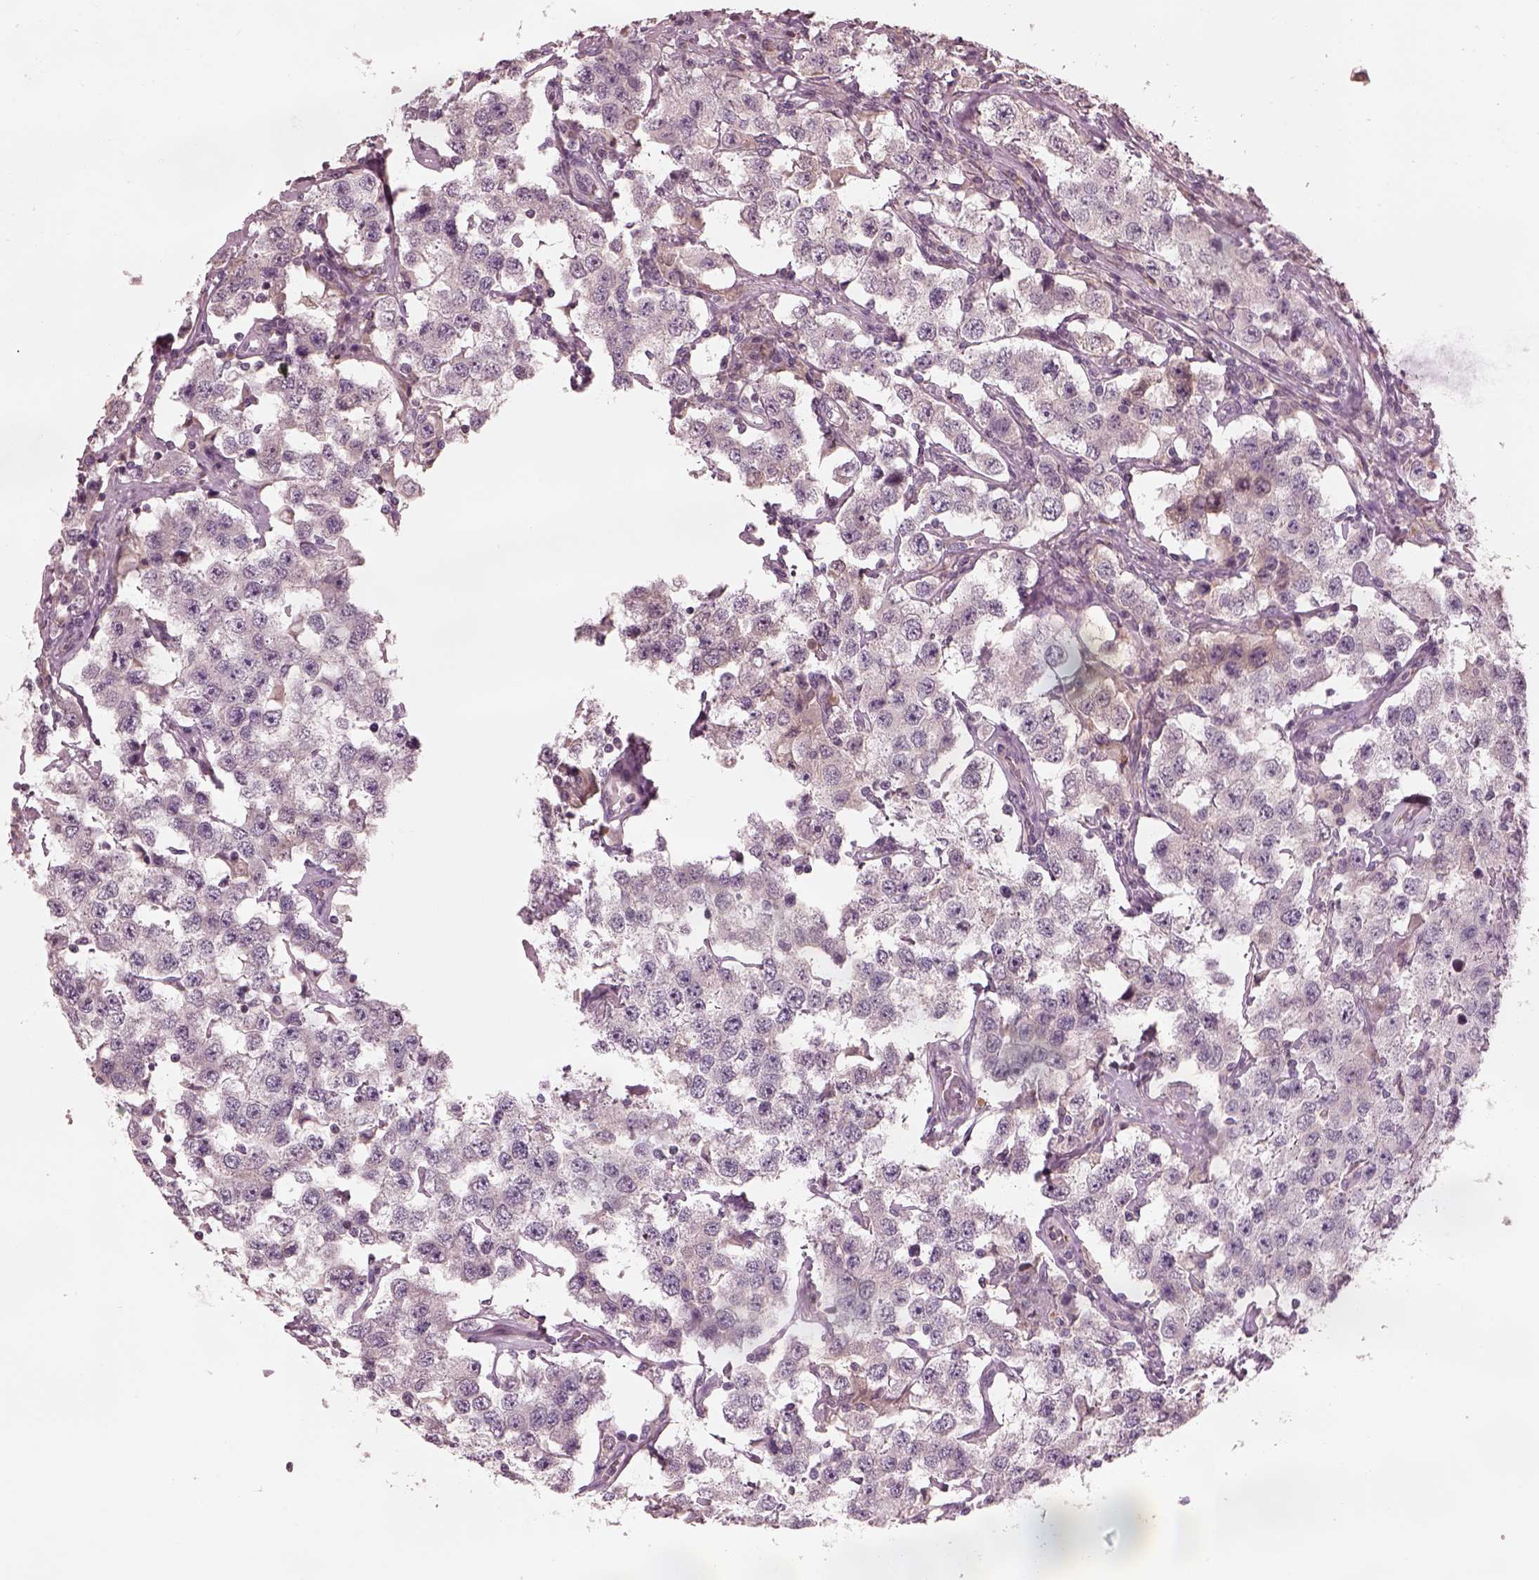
{"staining": {"intensity": "negative", "quantity": "none", "location": "none"}, "tissue": "testis cancer", "cell_type": "Tumor cells", "image_type": "cancer", "snomed": [{"axis": "morphology", "description": "Seminoma, NOS"}, {"axis": "topography", "description": "Testis"}], "caption": "The immunohistochemistry image has no significant staining in tumor cells of seminoma (testis) tissue.", "gene": "SDCBP2", "patient": {"sex": "male", "age": 52}}